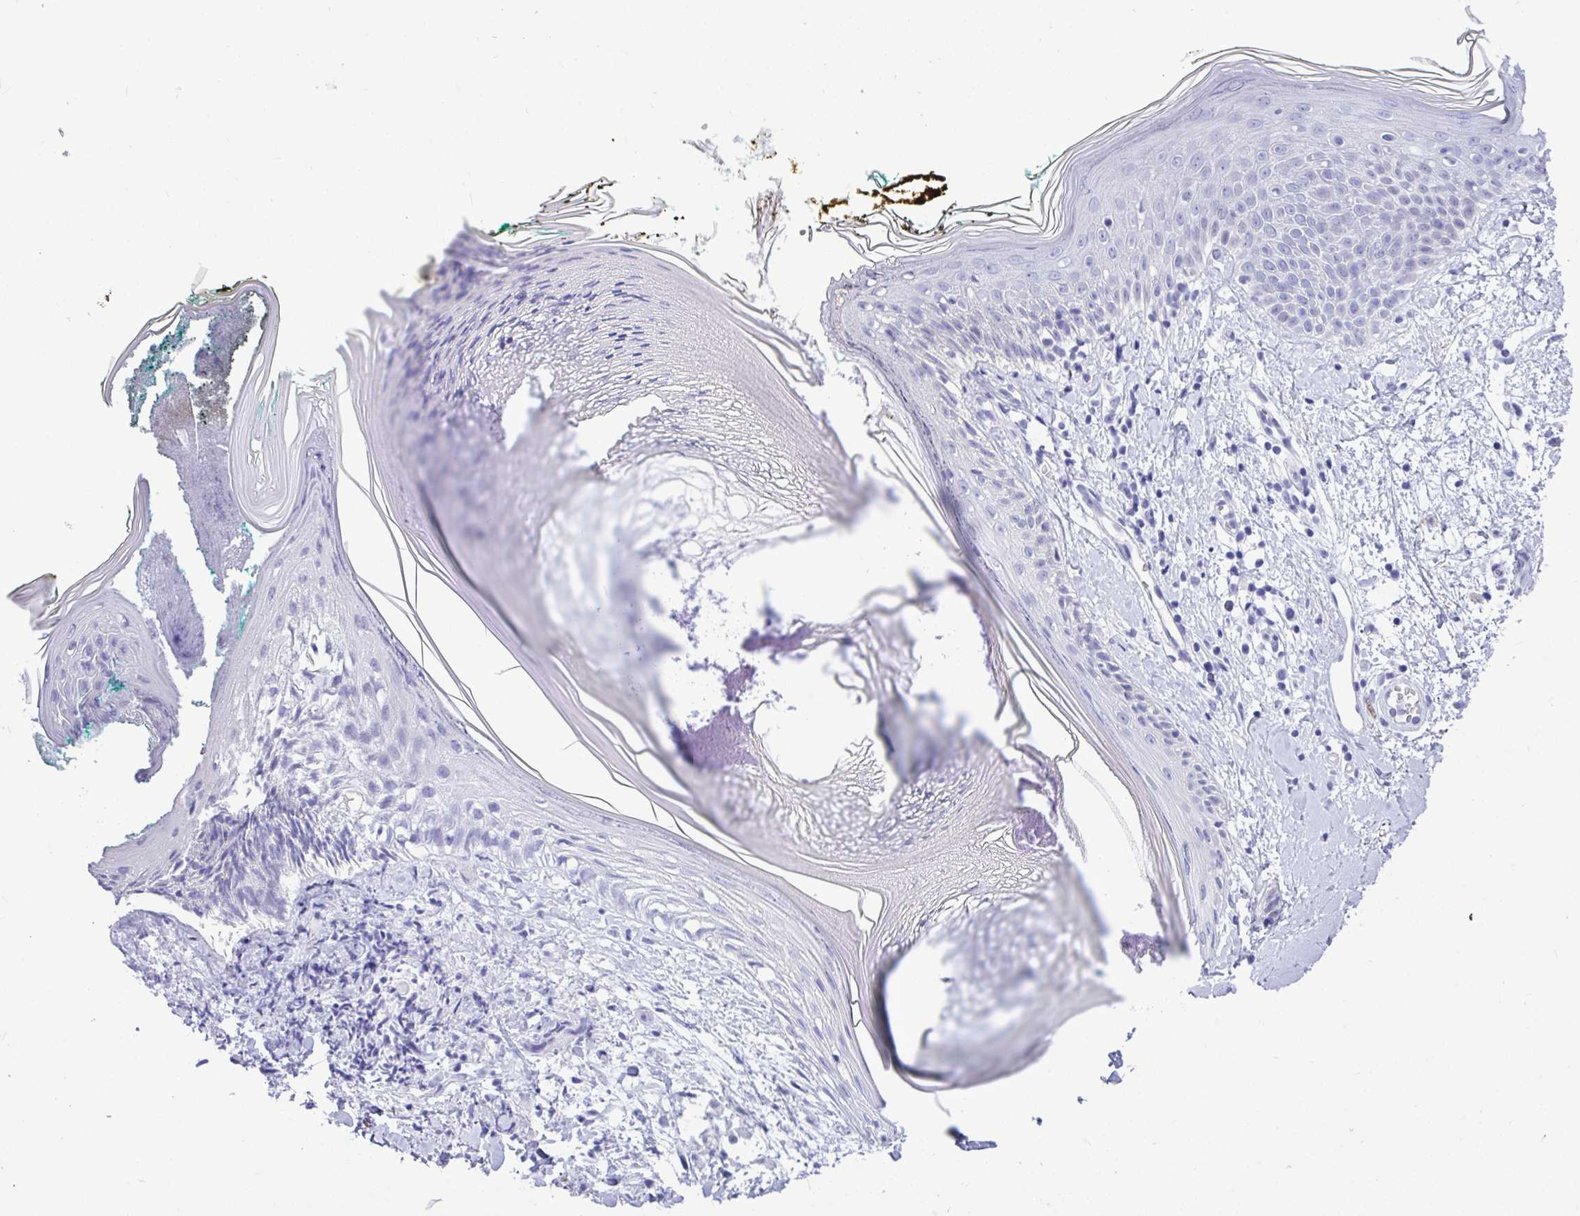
{"staining": {"intensity": "negative", "quantity": "none", "location": "none"}, "tissue": "skin", "cell_type": "Fibroblasts", "image_type": "normal", "snomed": [{"axis": "morphology", "description": "Normal tissue, NOS"}, {"axis": "topography", "description": "Skin"}], "caption": "Immunohistochemistry of unremarkable skin displays no staining in fibroblasts.", "gene": "THOP1", "patient": {"sex": "female", "age": 34}}